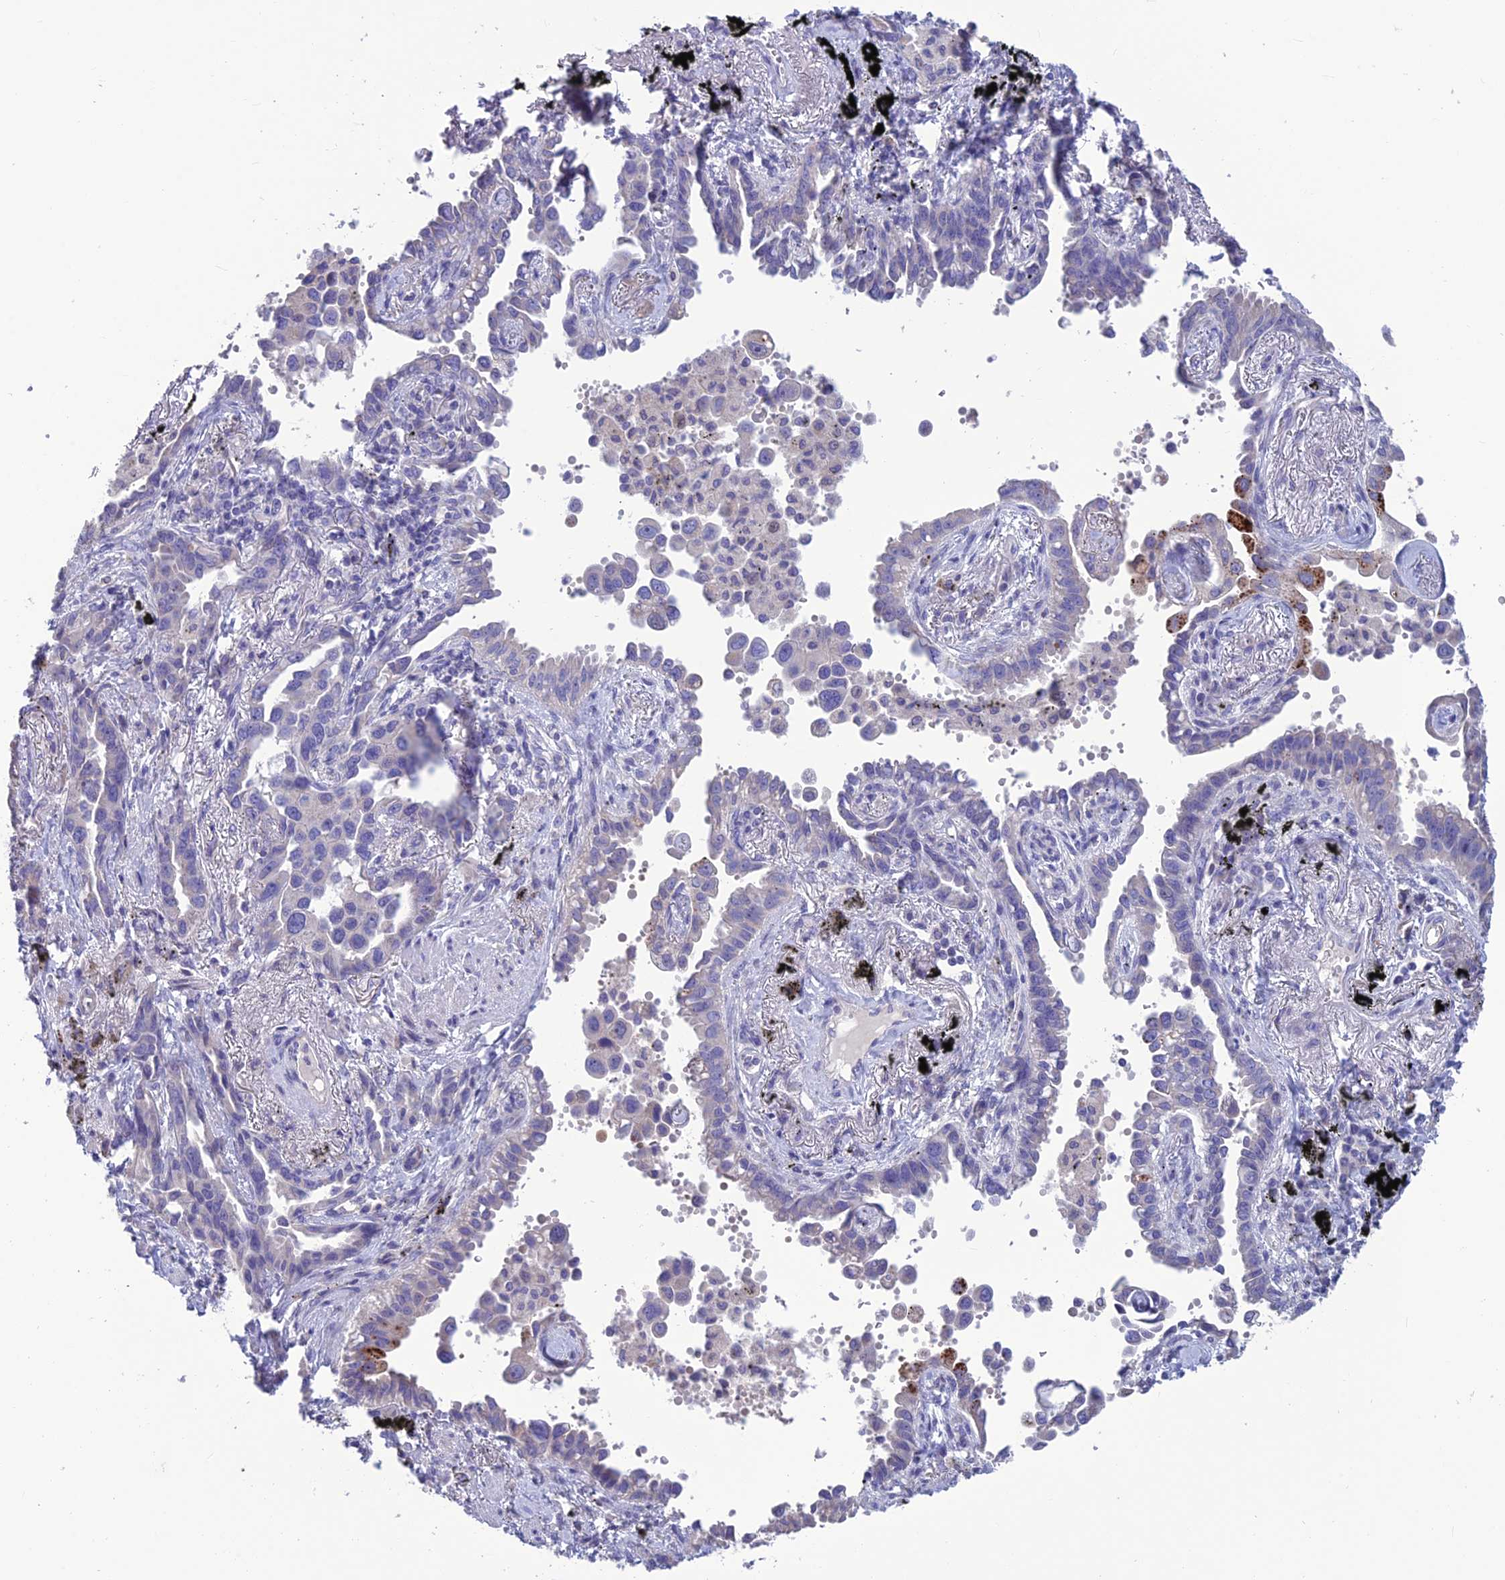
{"staining": {"intensity": "negative", "quantity": "none", "location": "none"}, "tissue": "lung cancer", "cell_type": "Tumor cells", "image_type": "cancer", "snomed": [{"axis": "morphology", "description": "Adenocarcinoma, NOS"}, {"axis": "topography", "description": "Lung"}], "caption": "Immunohistochemistry micrograph of neoplastic tissue: adenocarcinoma (lung) stained with DAB (3,3'-diaminobenzidine) reveals no significant protein positivity in tumor cells.", "gene": "BHMT2", "patient": {"sex": "male", "age": 67}}